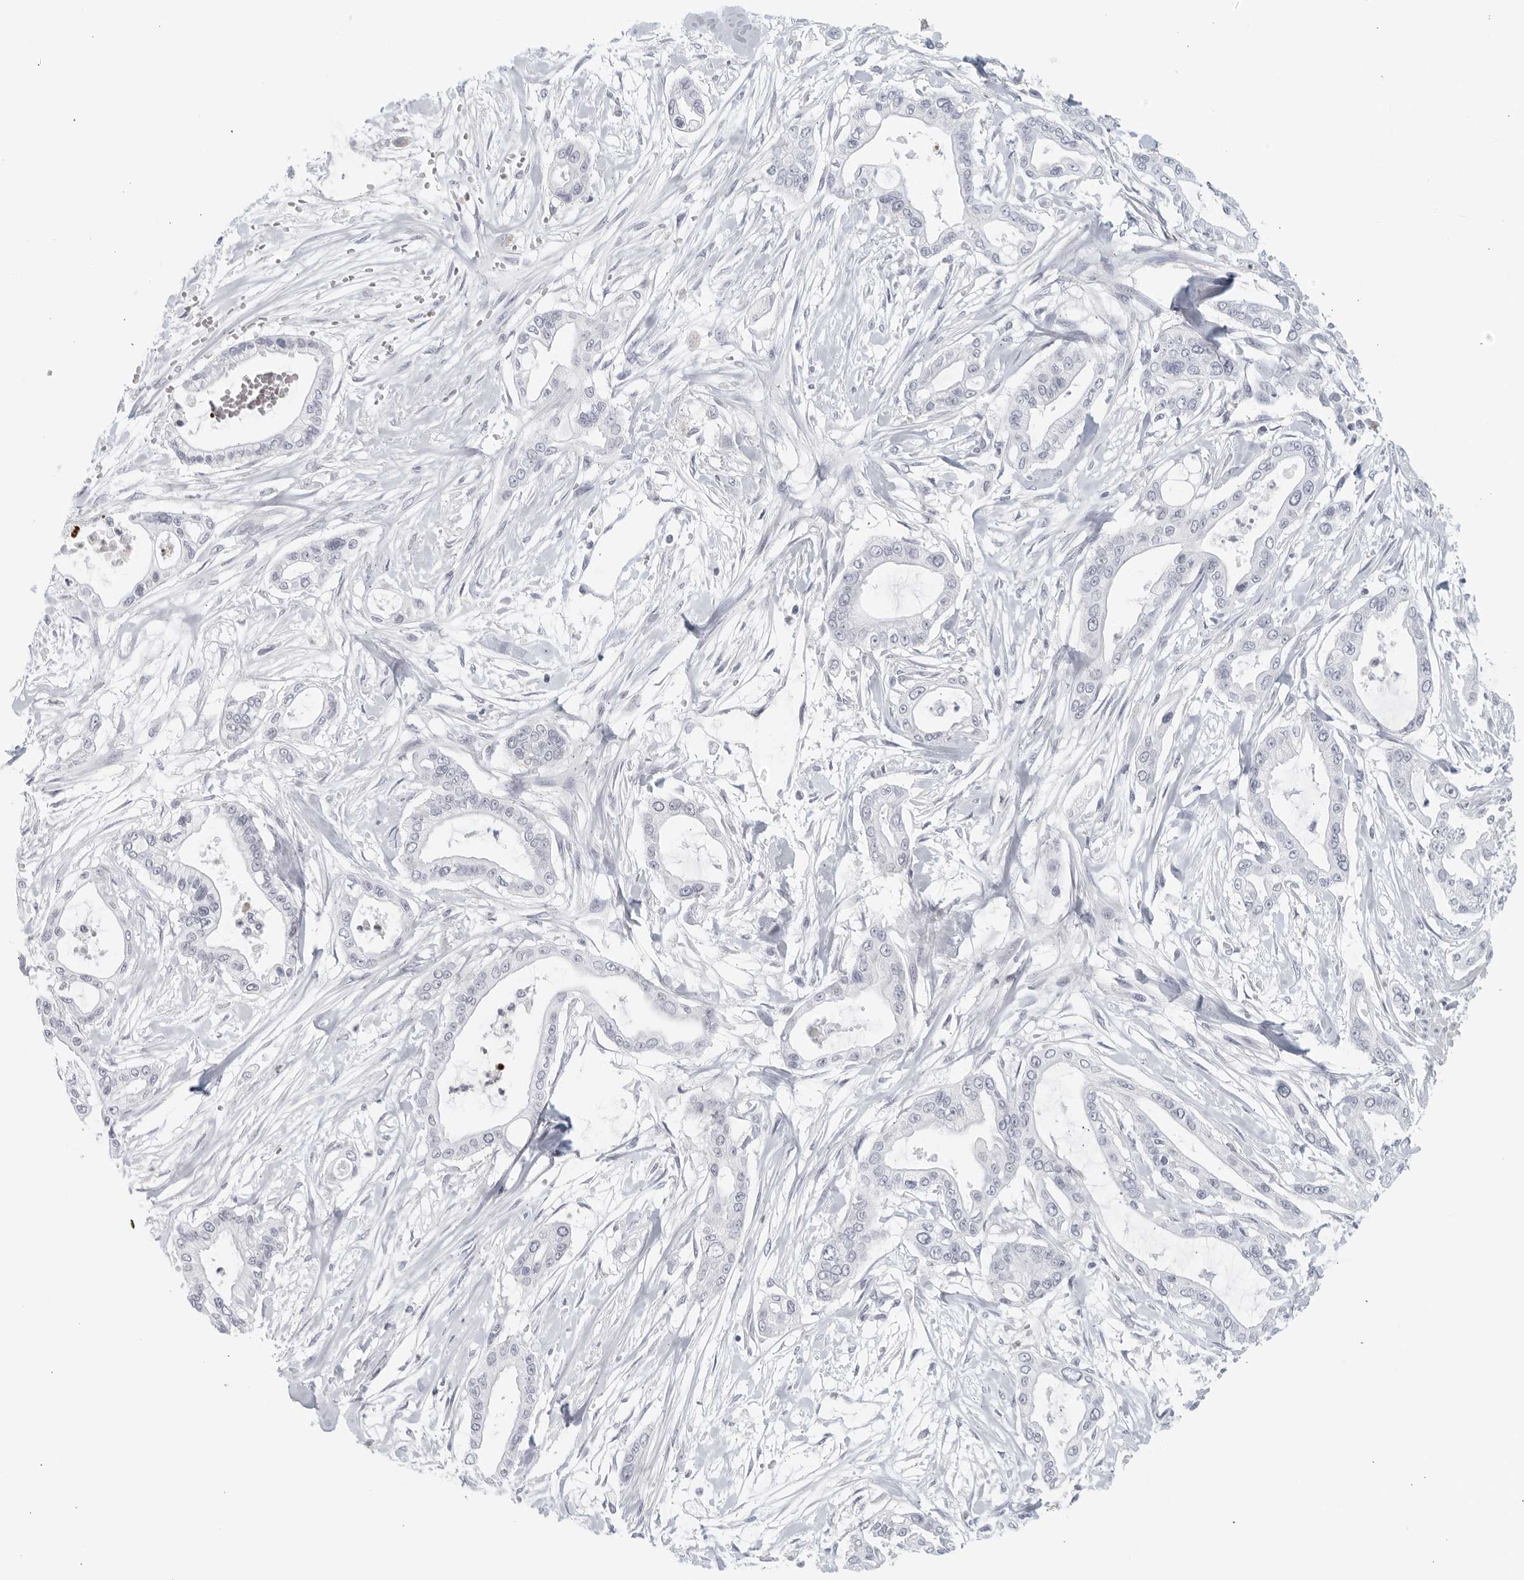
{"staining": {"intensity": "negative", "quantity": "none", "location": "none"}, "tissue": "pancreatic cancer", "cell_type": "Tumor cells", "image_type": "cancer", "snomed": [{"axis": "morphology", "description": "Adenocarcinoma, NOS"}, {"axis": "topography", "description": "Pancreas"}], "caption": "The IHC histopathology image has no significant expression in tumor cells of adenocarcinoma (pancreatic) tissue.", "gene": "MATN1", "patient": {"sex": "male", "age": 68}}